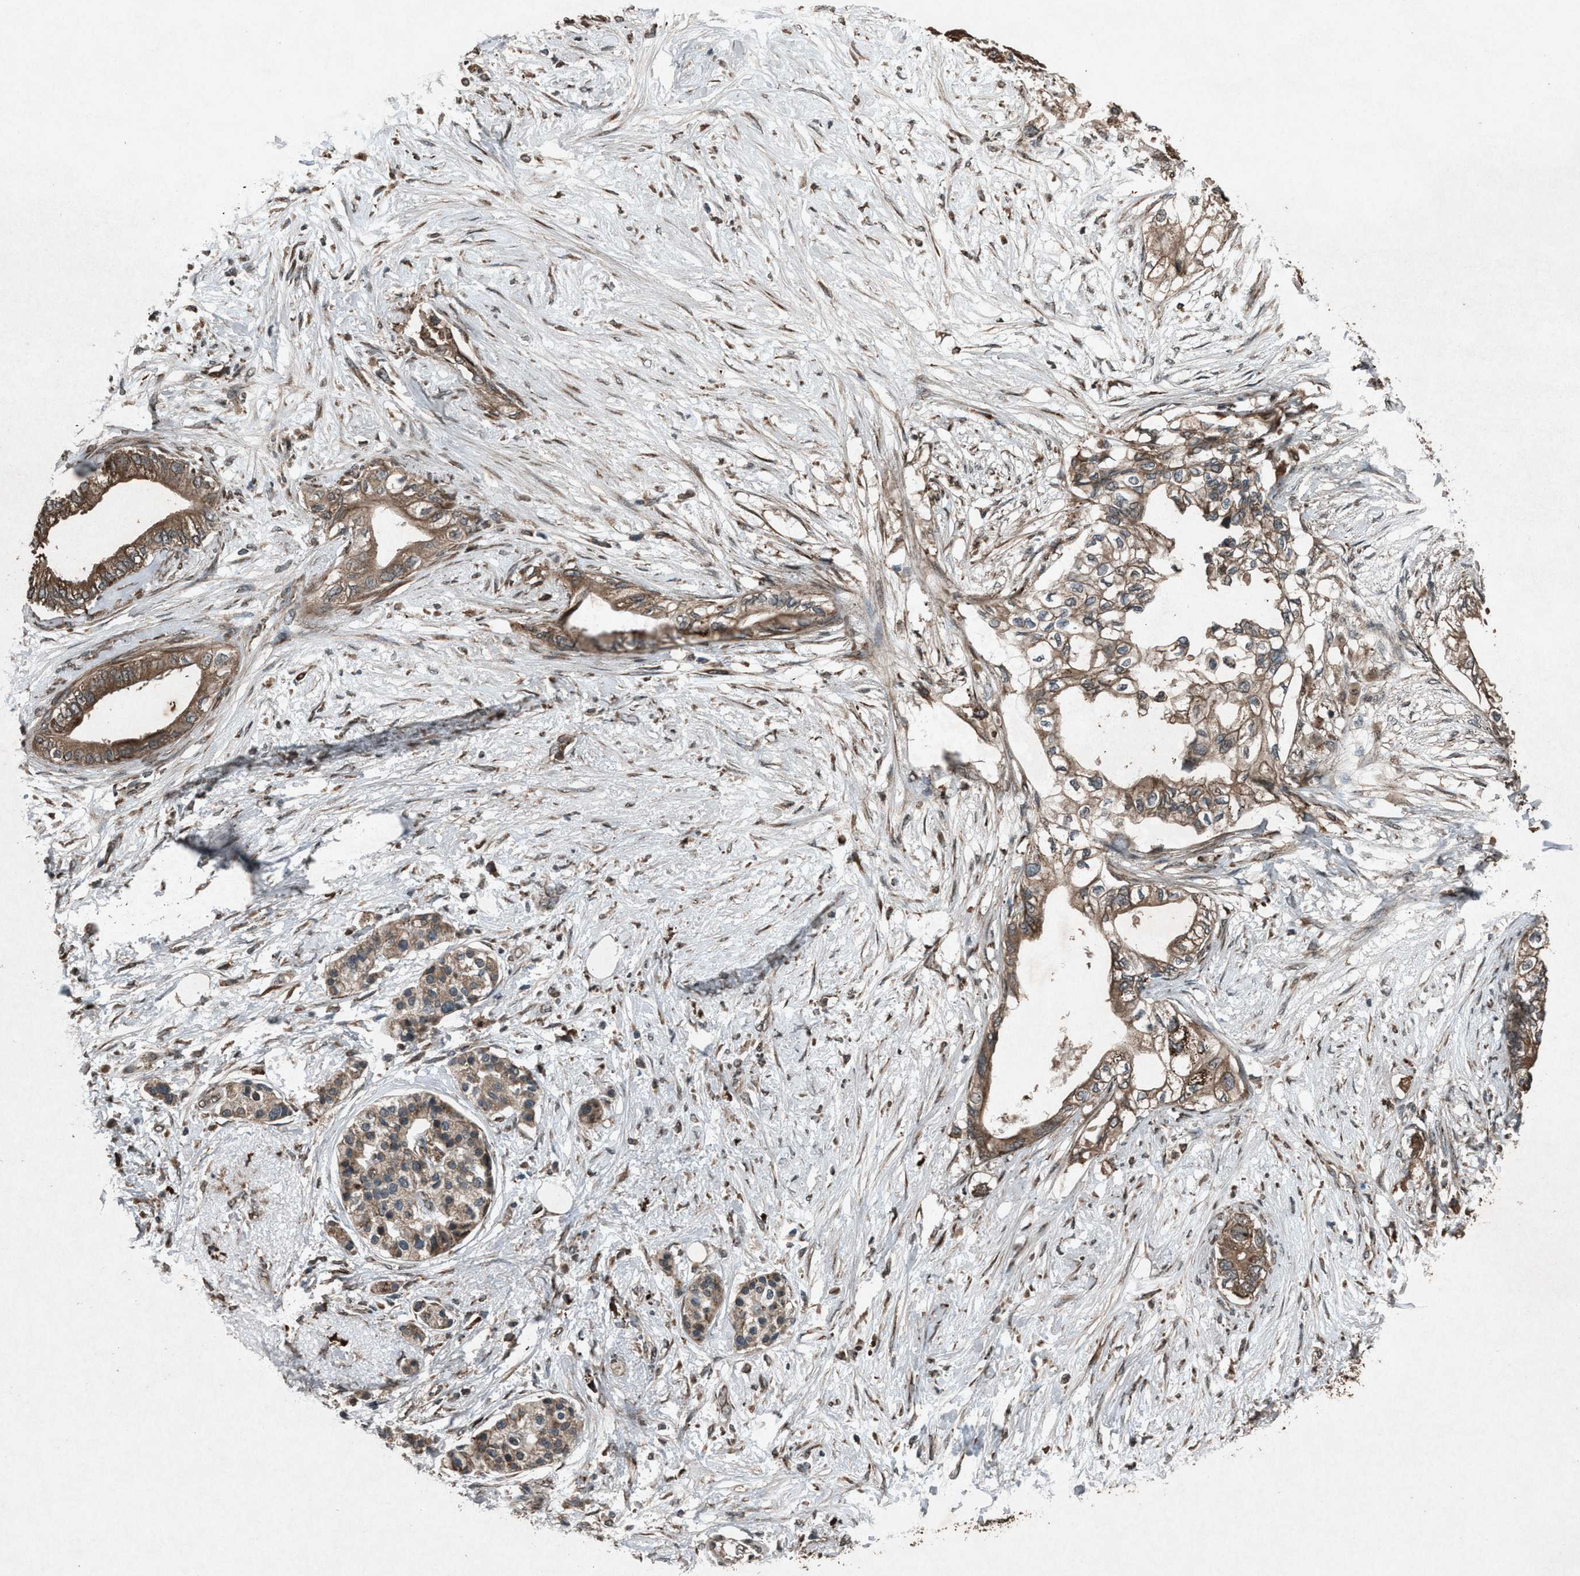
{"staining": {"intensity": "moderate", "quantity": ">75%", "location": "cytoplasmic/membranous"}, "tissue": "pancreatic cancer", "cell_type": "Tumor cells", "image_type": "cancer", "snomed": [{"axis": "morphology", "description": "Normal tissue, NOS"}, {"axis": "morphology", "description": "Adenocarcinoma, NOS"}, {"axis": "topography", "description": "Pancreas"}, {"axis": "topography", "description": "Duodenum"}], "caption": "Human pancreatic cancer stained with a protein marker reveals moderate staining in tumor cells.", "gene": "CALR", "patient": {"sex": "female", "age": 60}}